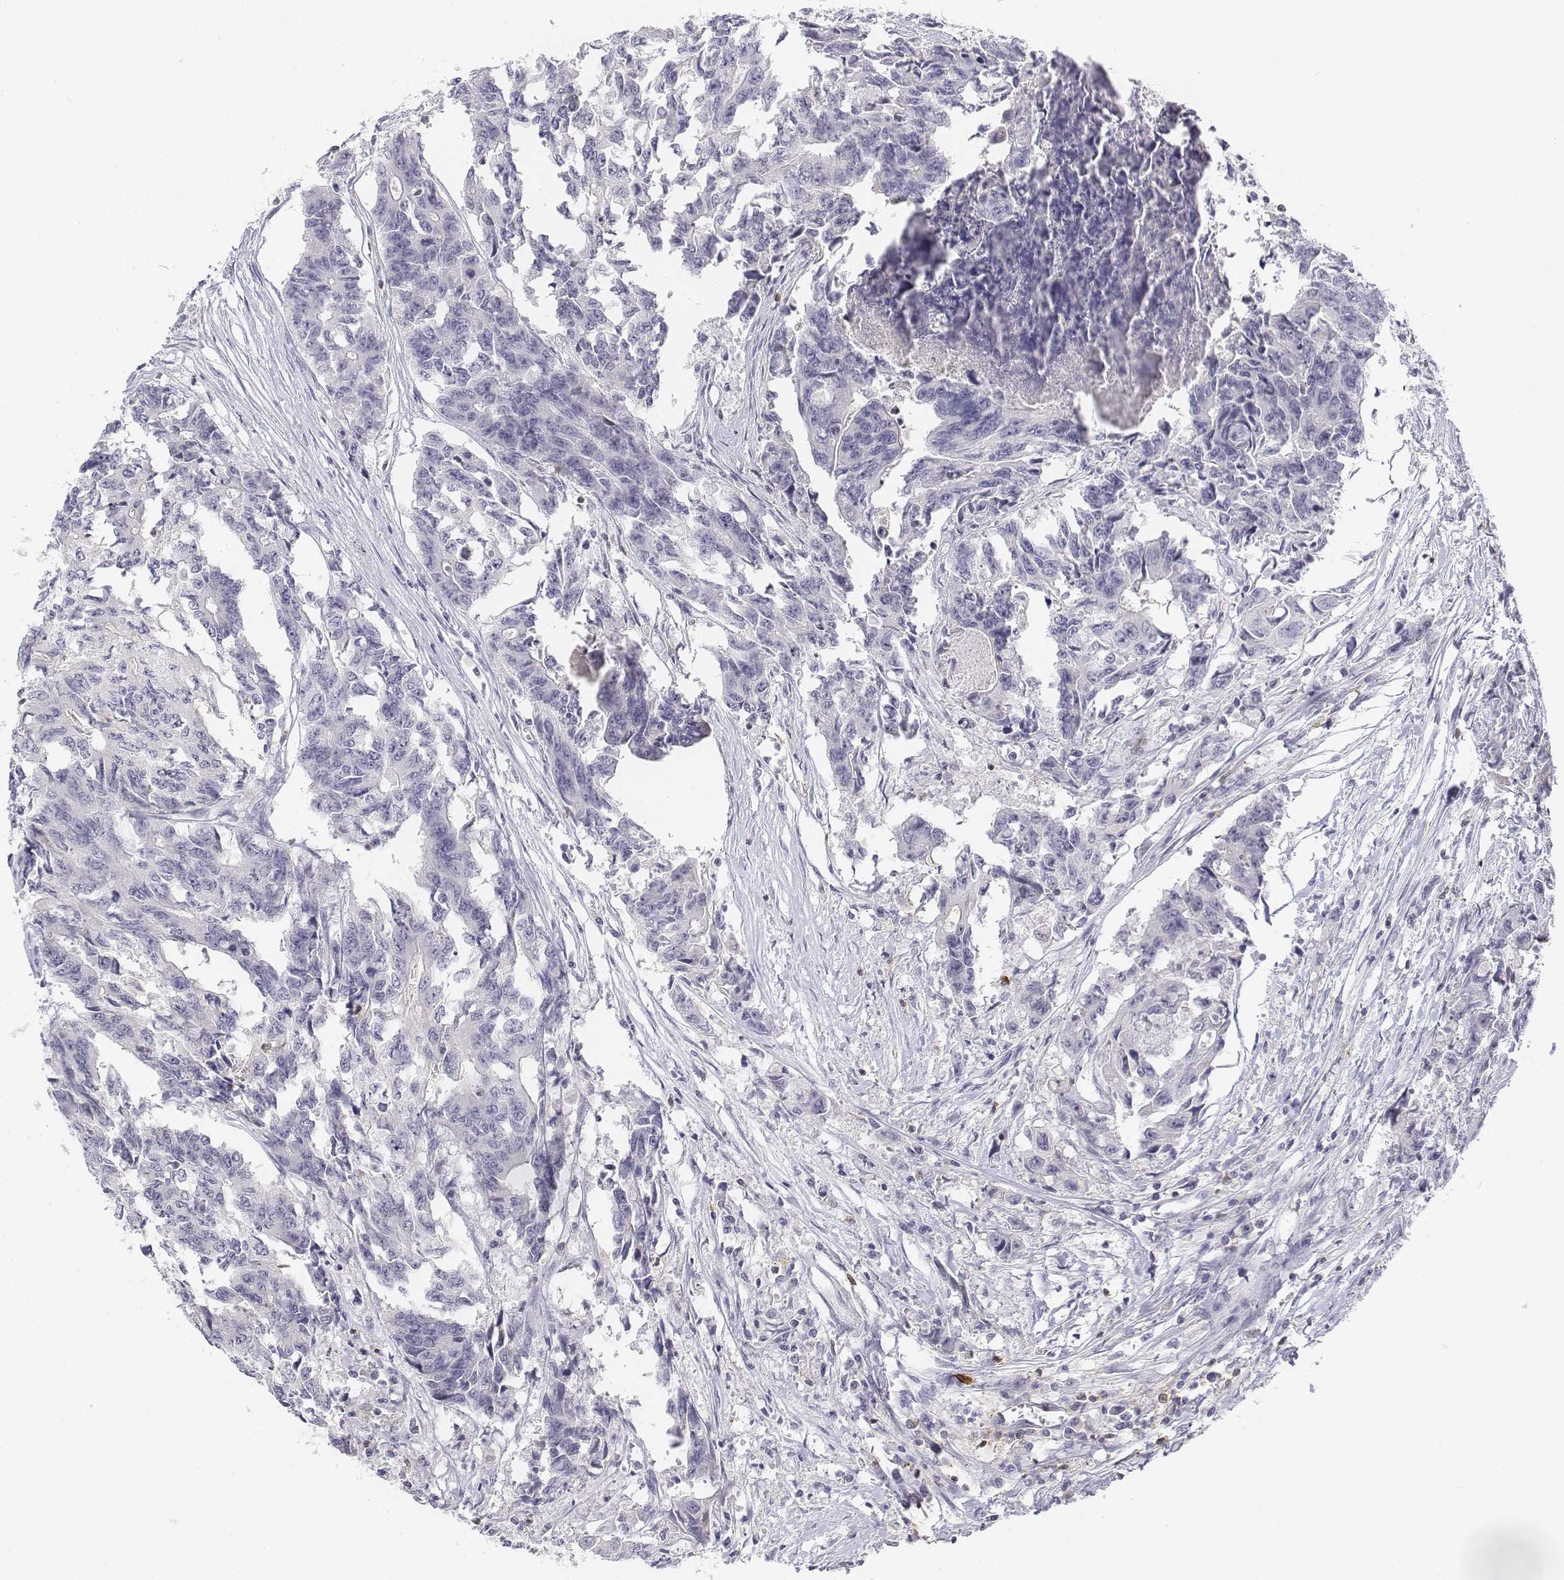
{"staining": {"intensity": "negative", "quantity": "none", "location": "none"}, "tissue": "colorectal cancer", "cell_type": "Tumor cells", "image_type": "cancer", "snomed": [{"axis": "morphology", "description": "Adenocarcinoma, NOS"}, {"axis": "topography", "description": "Rectum"}], "caption": "Immunohistochemical staining of human adenocarcinoma (colorectal) displays no significant staining in tumor cells. (DAB immunohistochemistry (IHC) with hematoxylin counter stain).", "gene": "CD3E", "patient": {"sex": "male", "age": 54}}